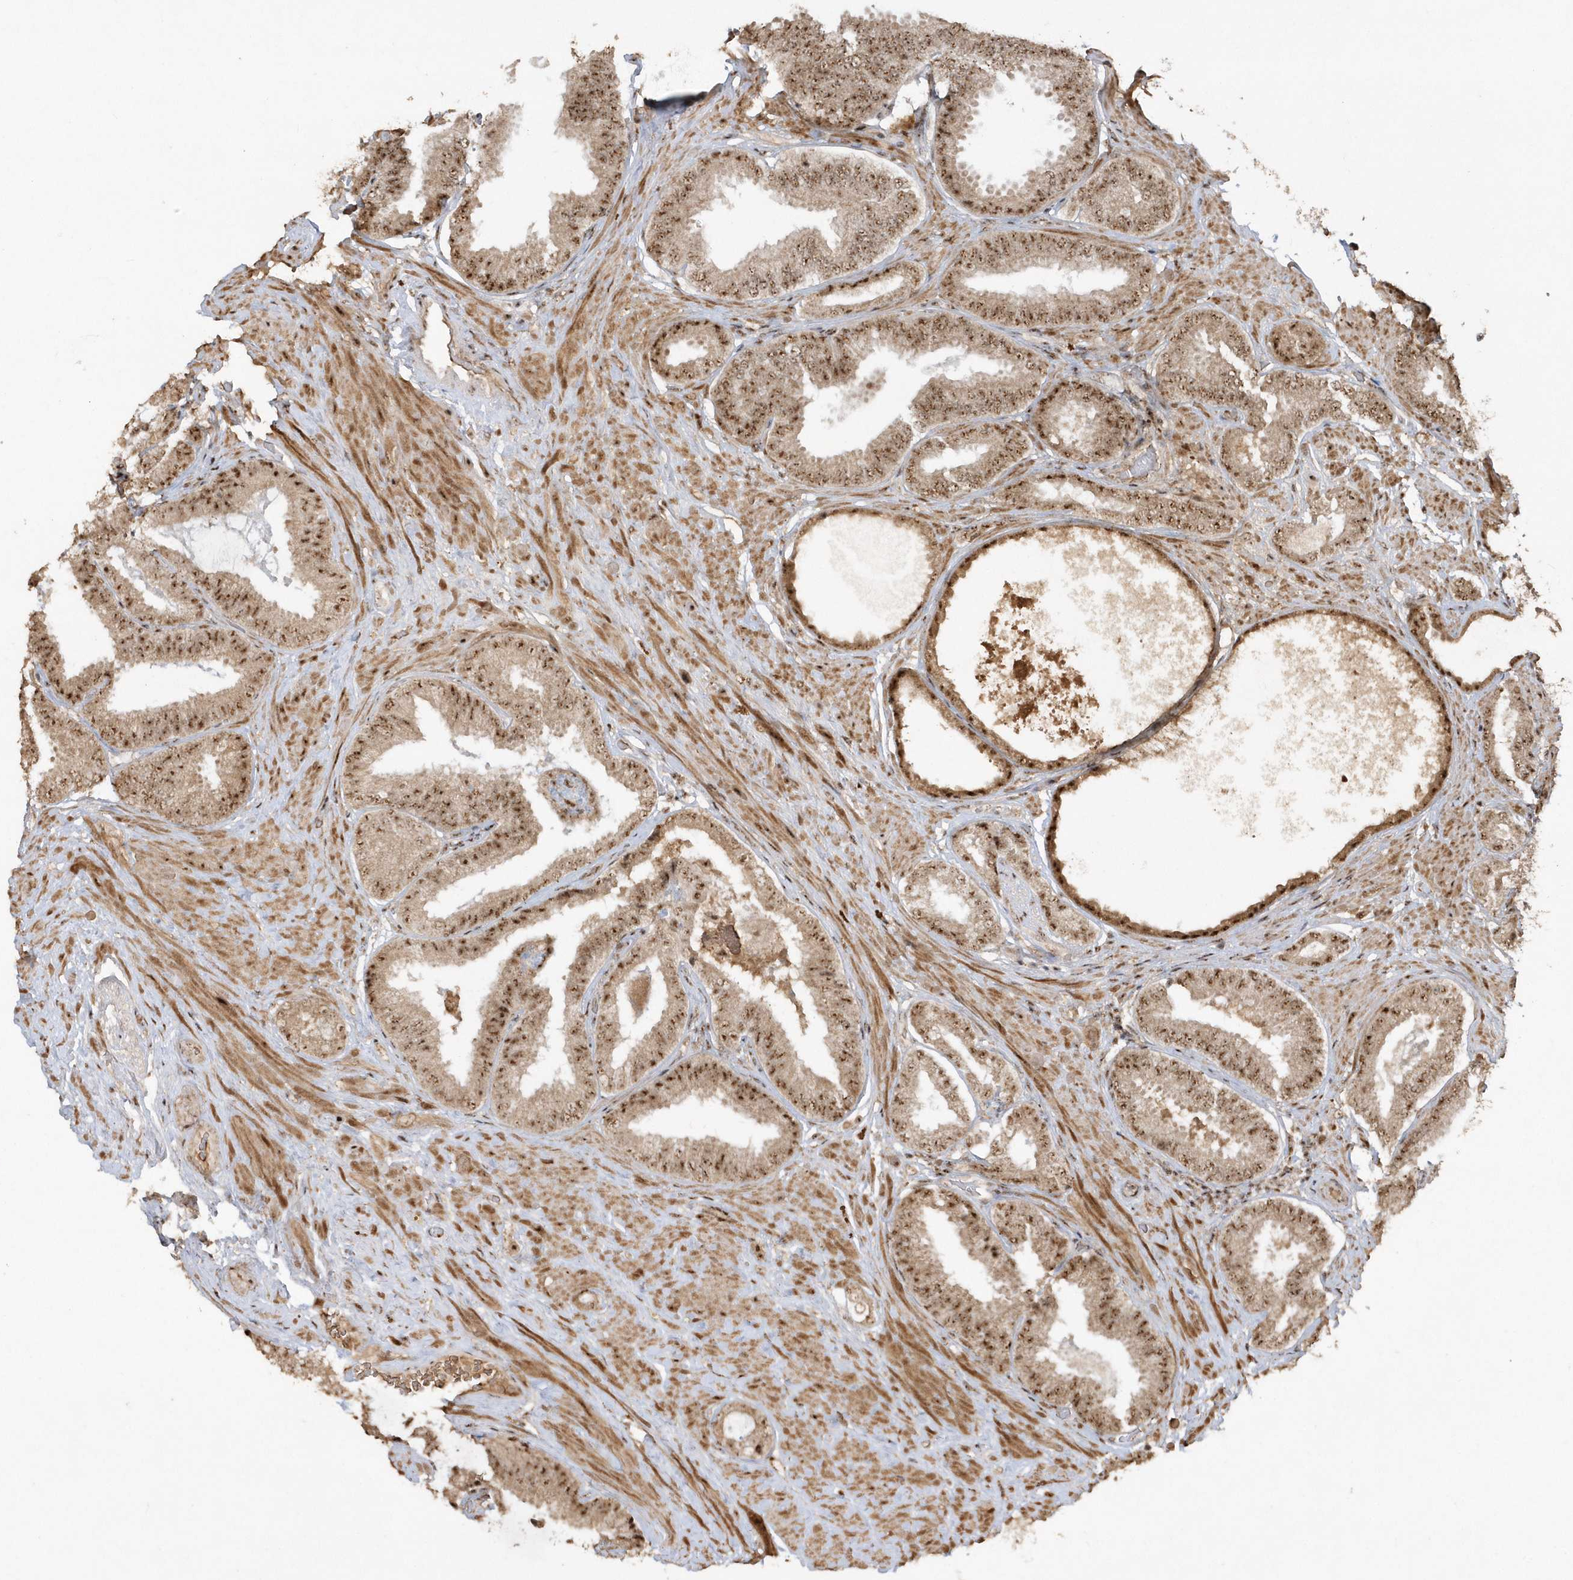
{"staining": {"intensity": "moderate", "quantity": ">75%", "location": "nuclear"}, "tissue": "prostate cancer", "cell_type": "Tumor cells", "image_type": "cancer", "snomed": [{"axis": "morphology", "description": "Normal tissue, NOS"}, {"axis": "morphology", "description": "Adenocarcinoma, Low grade"}, {"axis": "topography", "description": "Prostate"}, {"axis": "topography", "description": "Peripheral nerve tissue"}], "caption": "A histopathology image of human prostate cancer stained for a protein shows moderate nuclear brown staining in tumor cells.", "gene": "POLR3B", "patient": {"sex": "male", "age": 71}}